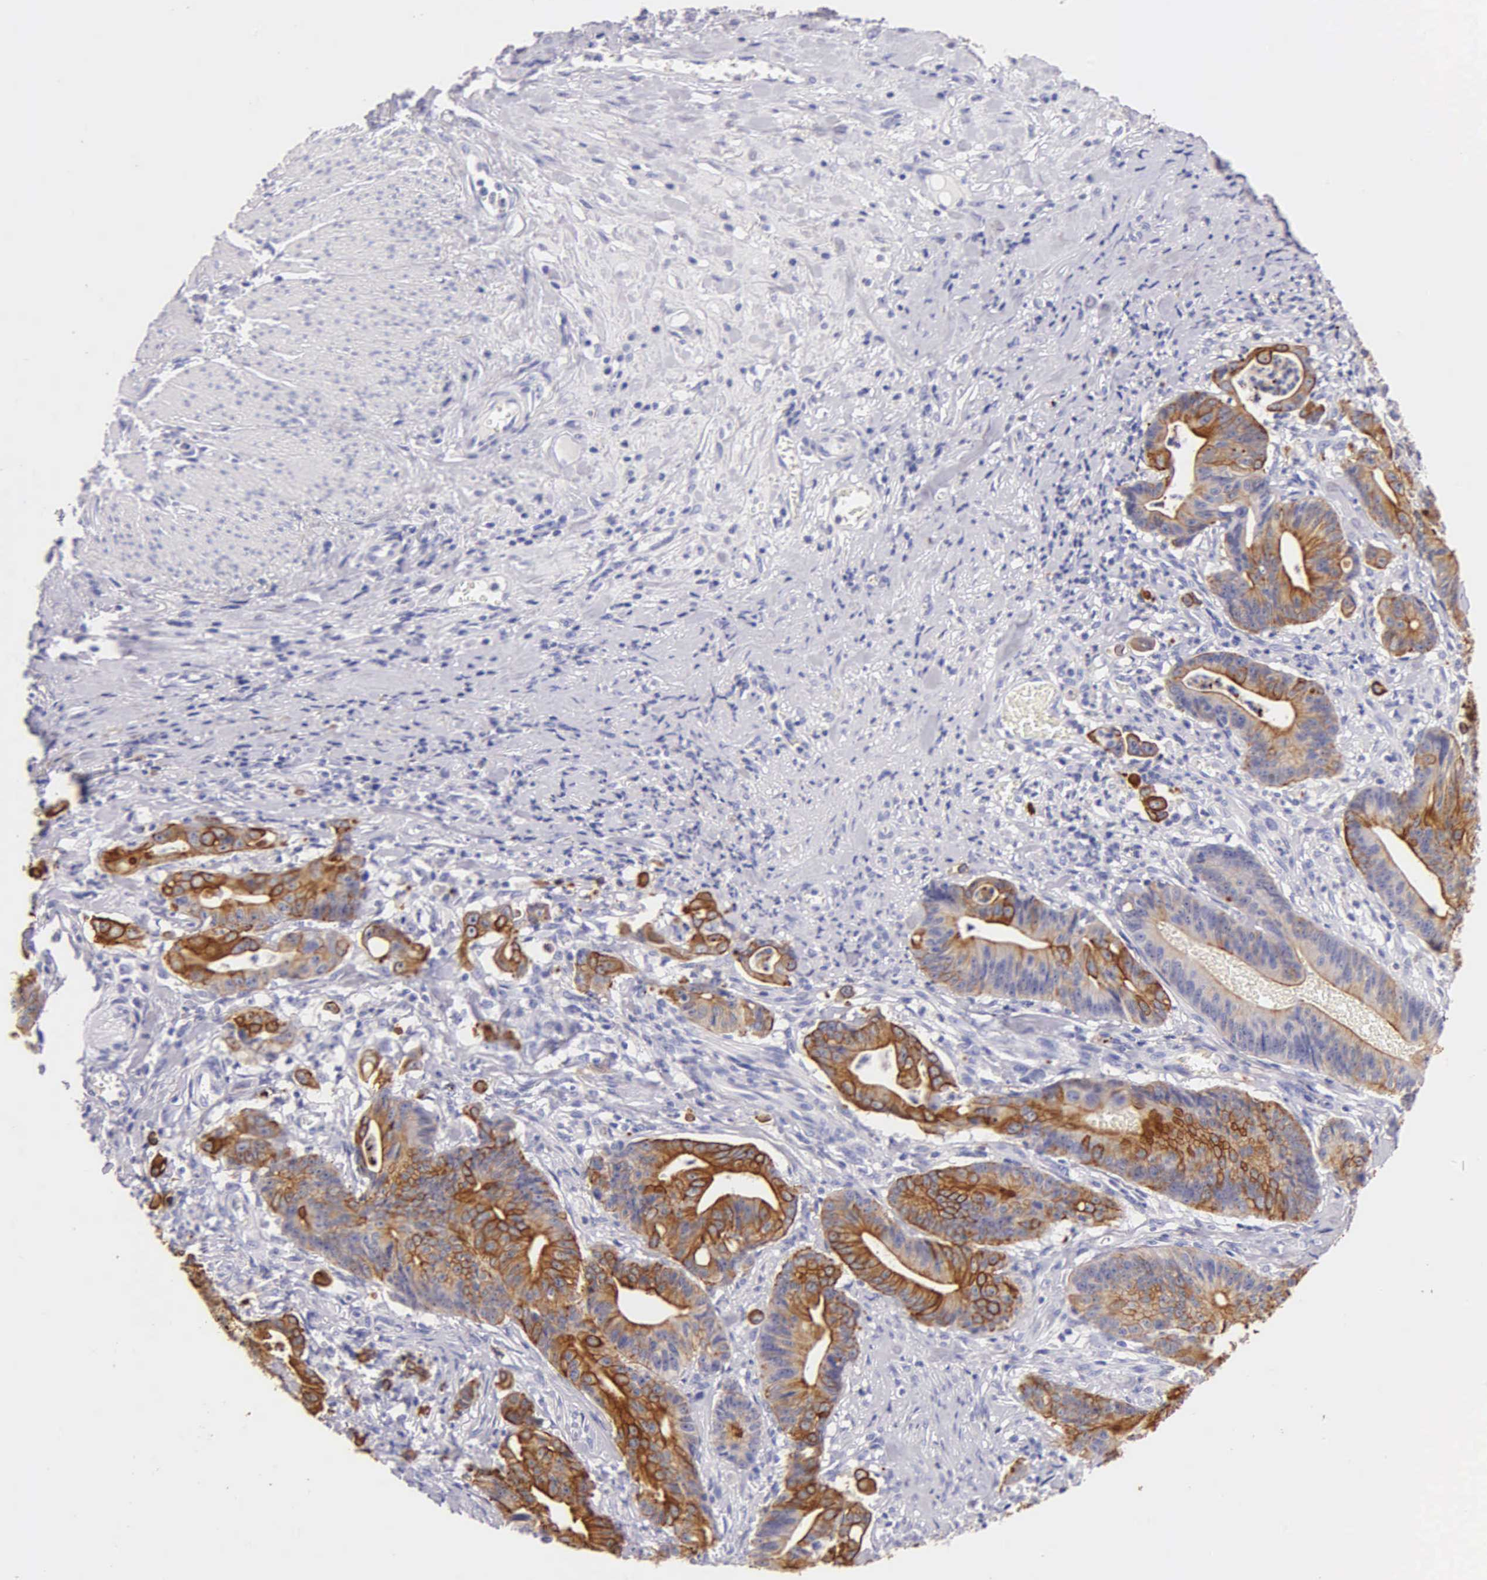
{"staining": {"intensity": "moderate", "quantity": ">75%", "location": "cytoplasmic/membranous"}, "tissue": "stomach cancer", "cell_type": "Tumor cells", "image_type": "cancer", "snomed": [{"axis": "morphology", "description": "Adenocarcinoma, NOS"}, {"axis": "topography", "description": "Stomach, lower"}], "caption": "Brown immunohistochemical staining in adenocarcinoma (stomach) reveals moderate cytoplasmic/membranous staining in approximately >75% of tumor cells.", "gene": "KRT17", "patient": {"sex": "female", "age": 86}}